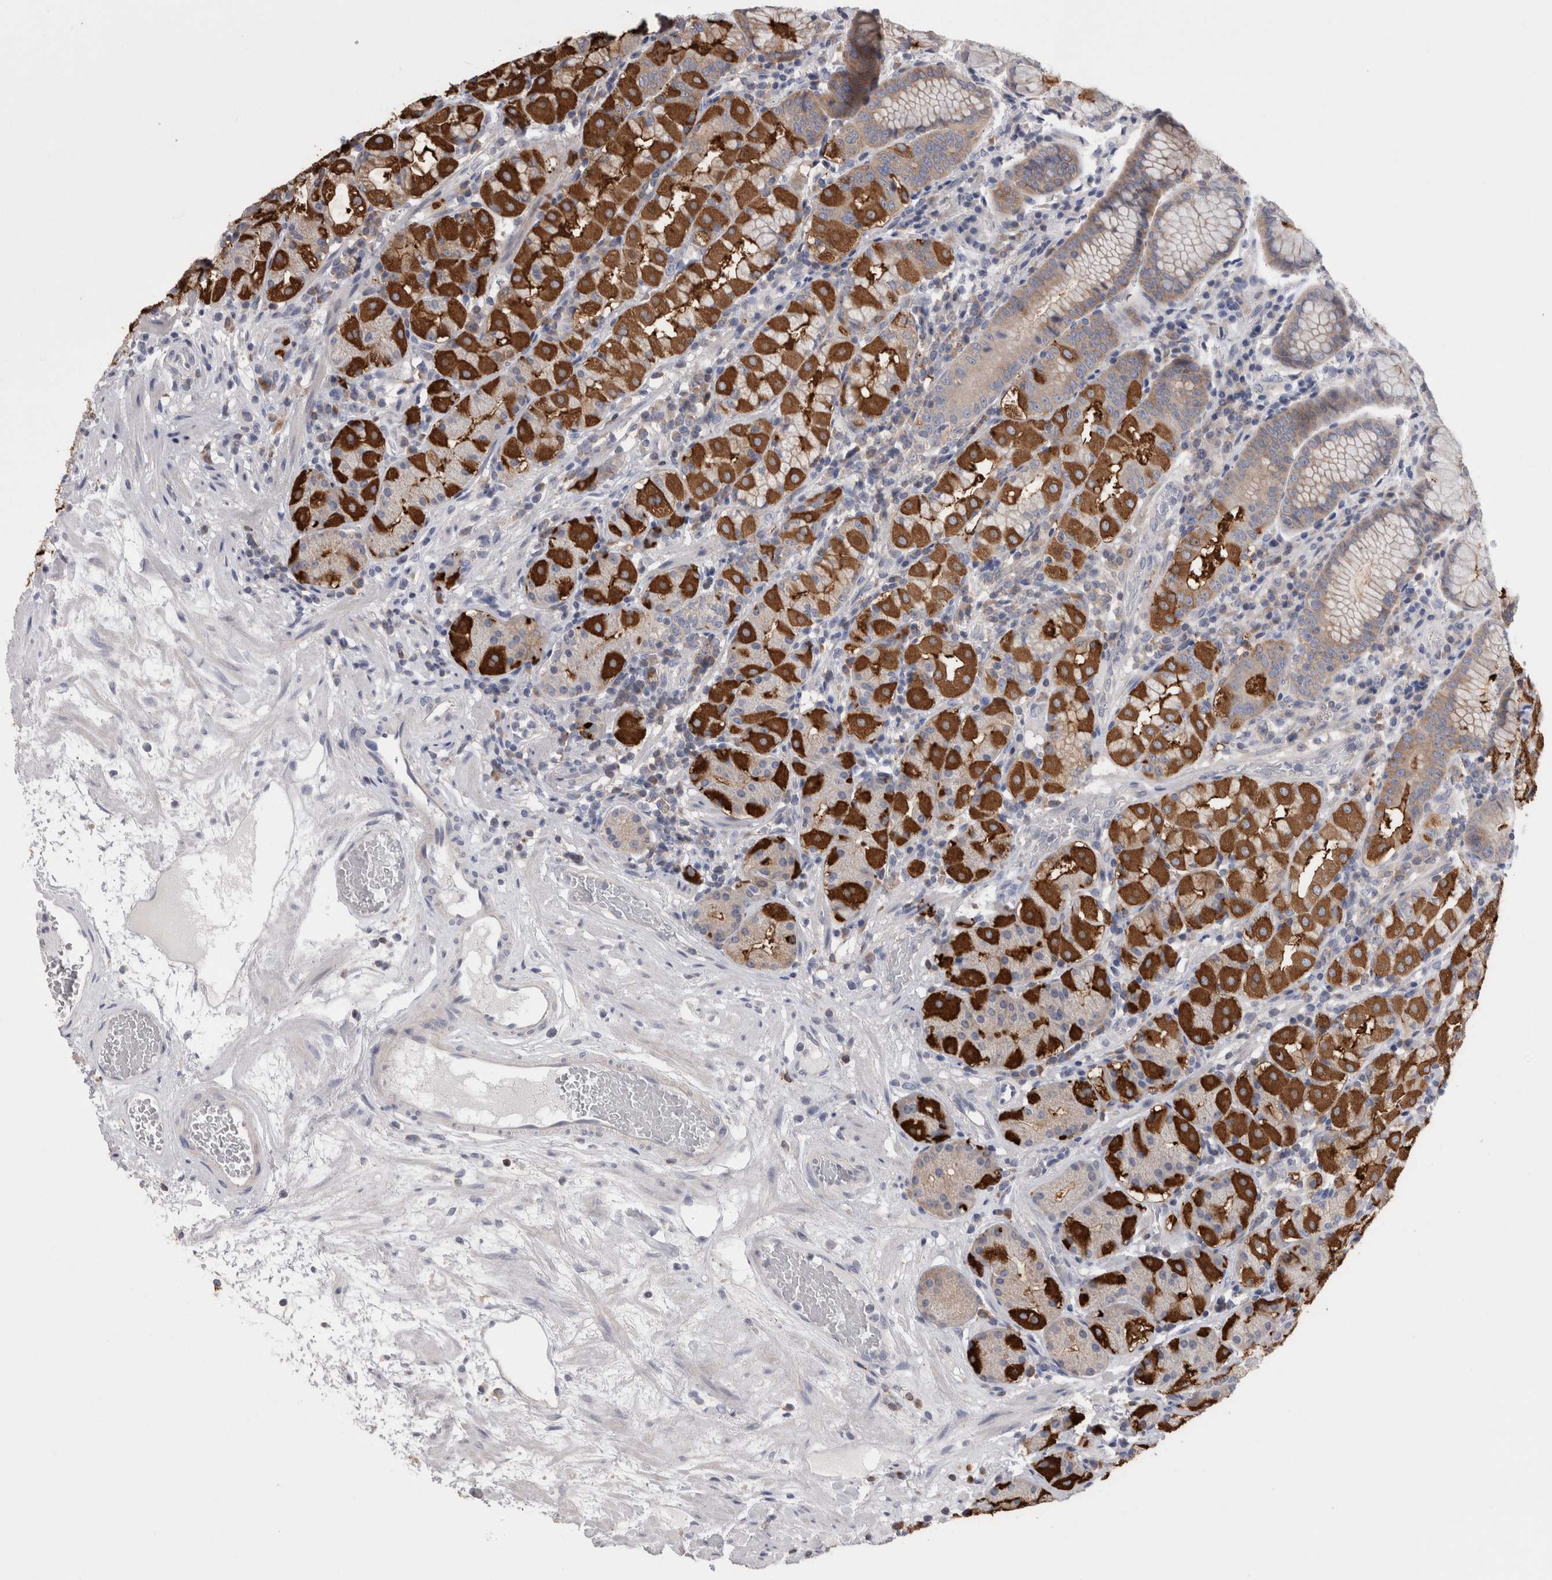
{"staining": {"intensity": "strong", "quantity": "25%-75%", "location": "cytoplasmic/membranous"}, "tissue": "stomach", "cell_type": "Glandular cells", "image_type": "normal", "snomed": [{"axis": "morphology", "description": "Normal tissue, NOS"}, {"axis": "topography", "description": "Stomach, lower"}], "caption": "The image exhibits staining of normal stomach, revealing strong cytoplasmic/membranous protein positivity (brown color) within glandular cells. (DAB (3,3'-diaminobenzidine) IHC with brightfield microscopy, high magnification).", "gene": "DCTN6", "patient": {"sex": "female", "age": 56}}